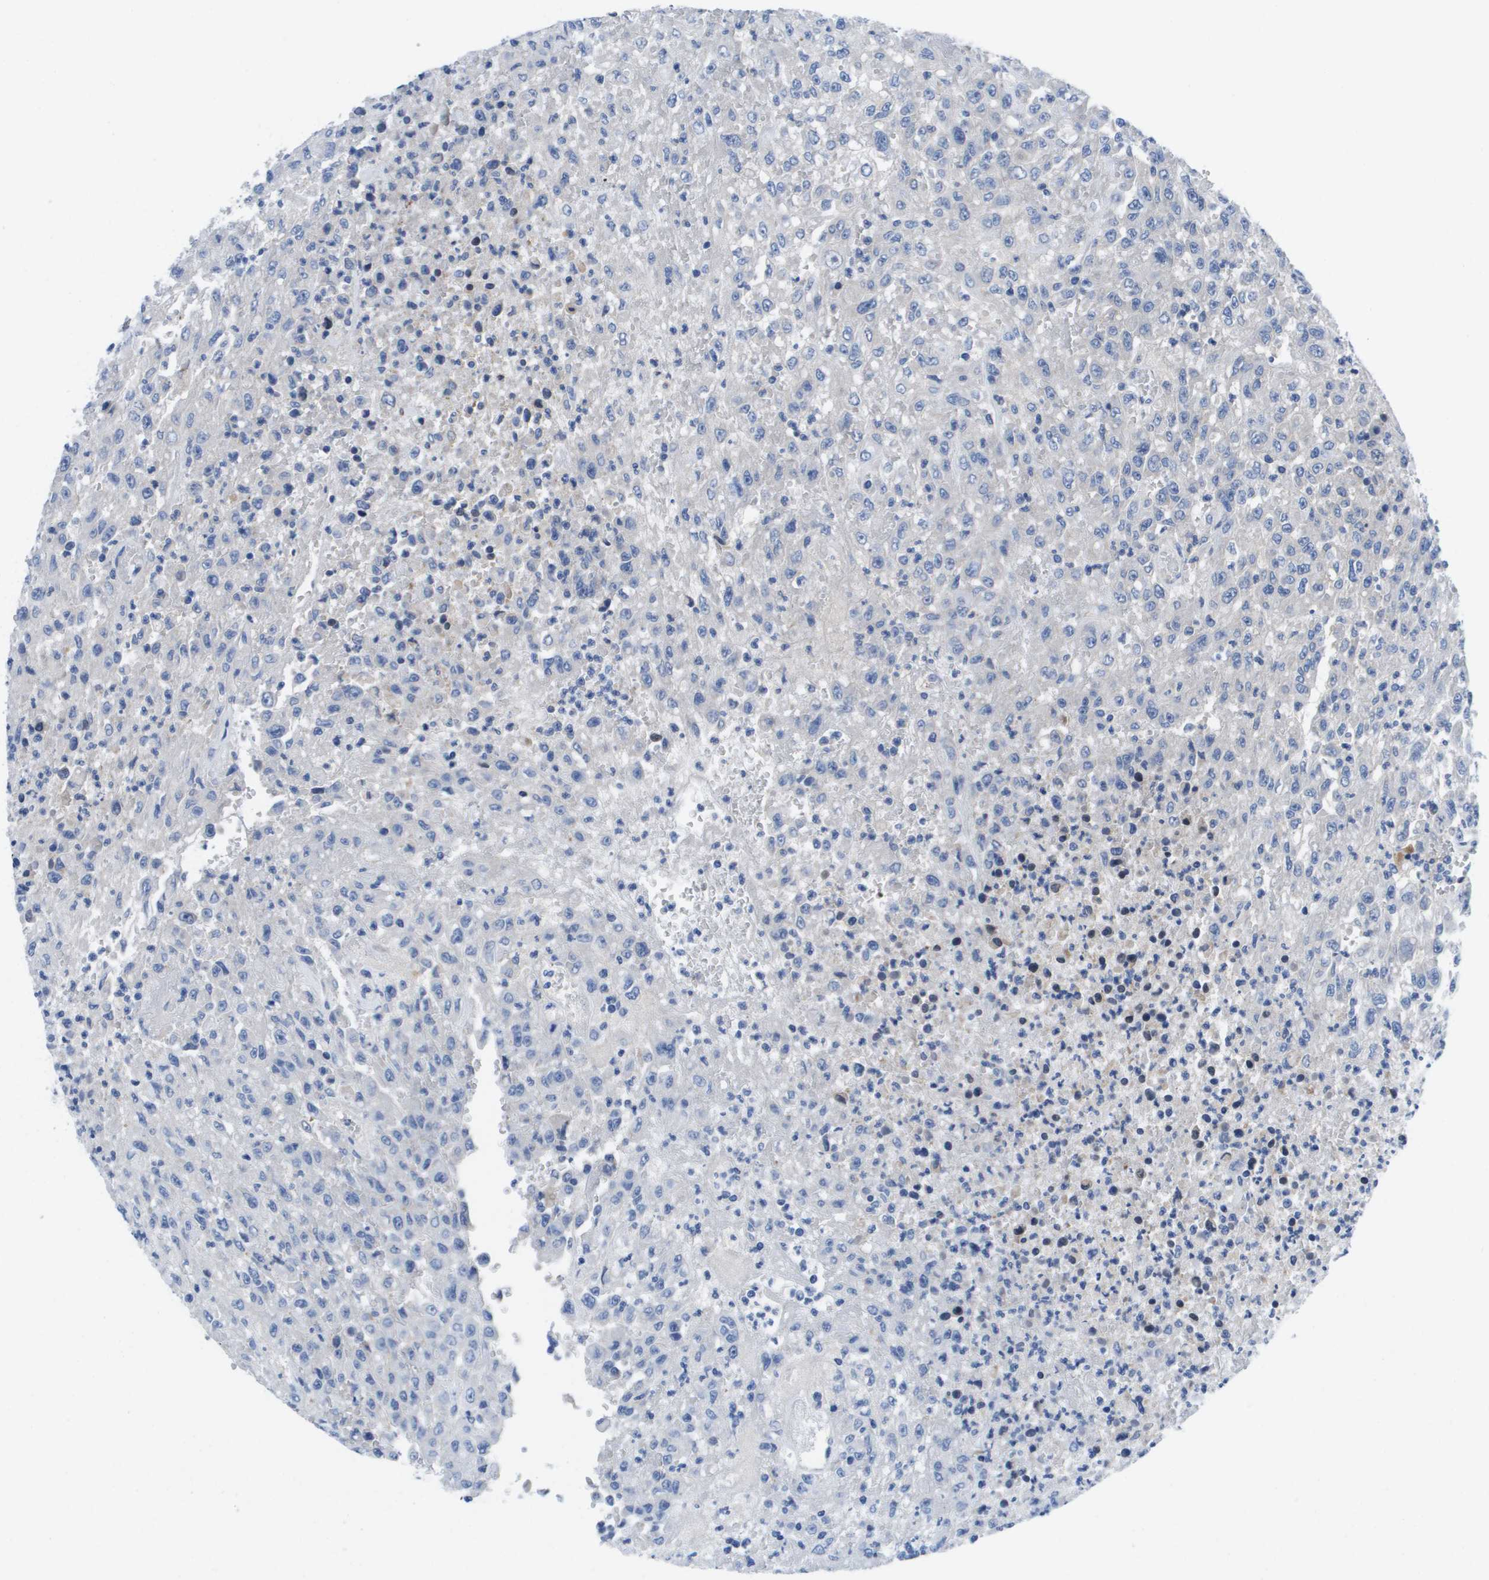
{"staining": {"intensity": "negative", "quantity": "none", "location": "none"}, "tissue": "urothelial cancer", "cell_type": "Tumor cells", "image_type": "cancer", "snomed": [{"axis": "morphology", "description": "Urothelial carcinoma, High grade"}, {"axis": "topography", "description": "Urinary bladder"}], "caption": "Tumor cells are negative for brown protein staining in high-grade urothelial carcinoma.", "gene": "APOA1", "patient": {"sex": "male", "age": 46}}